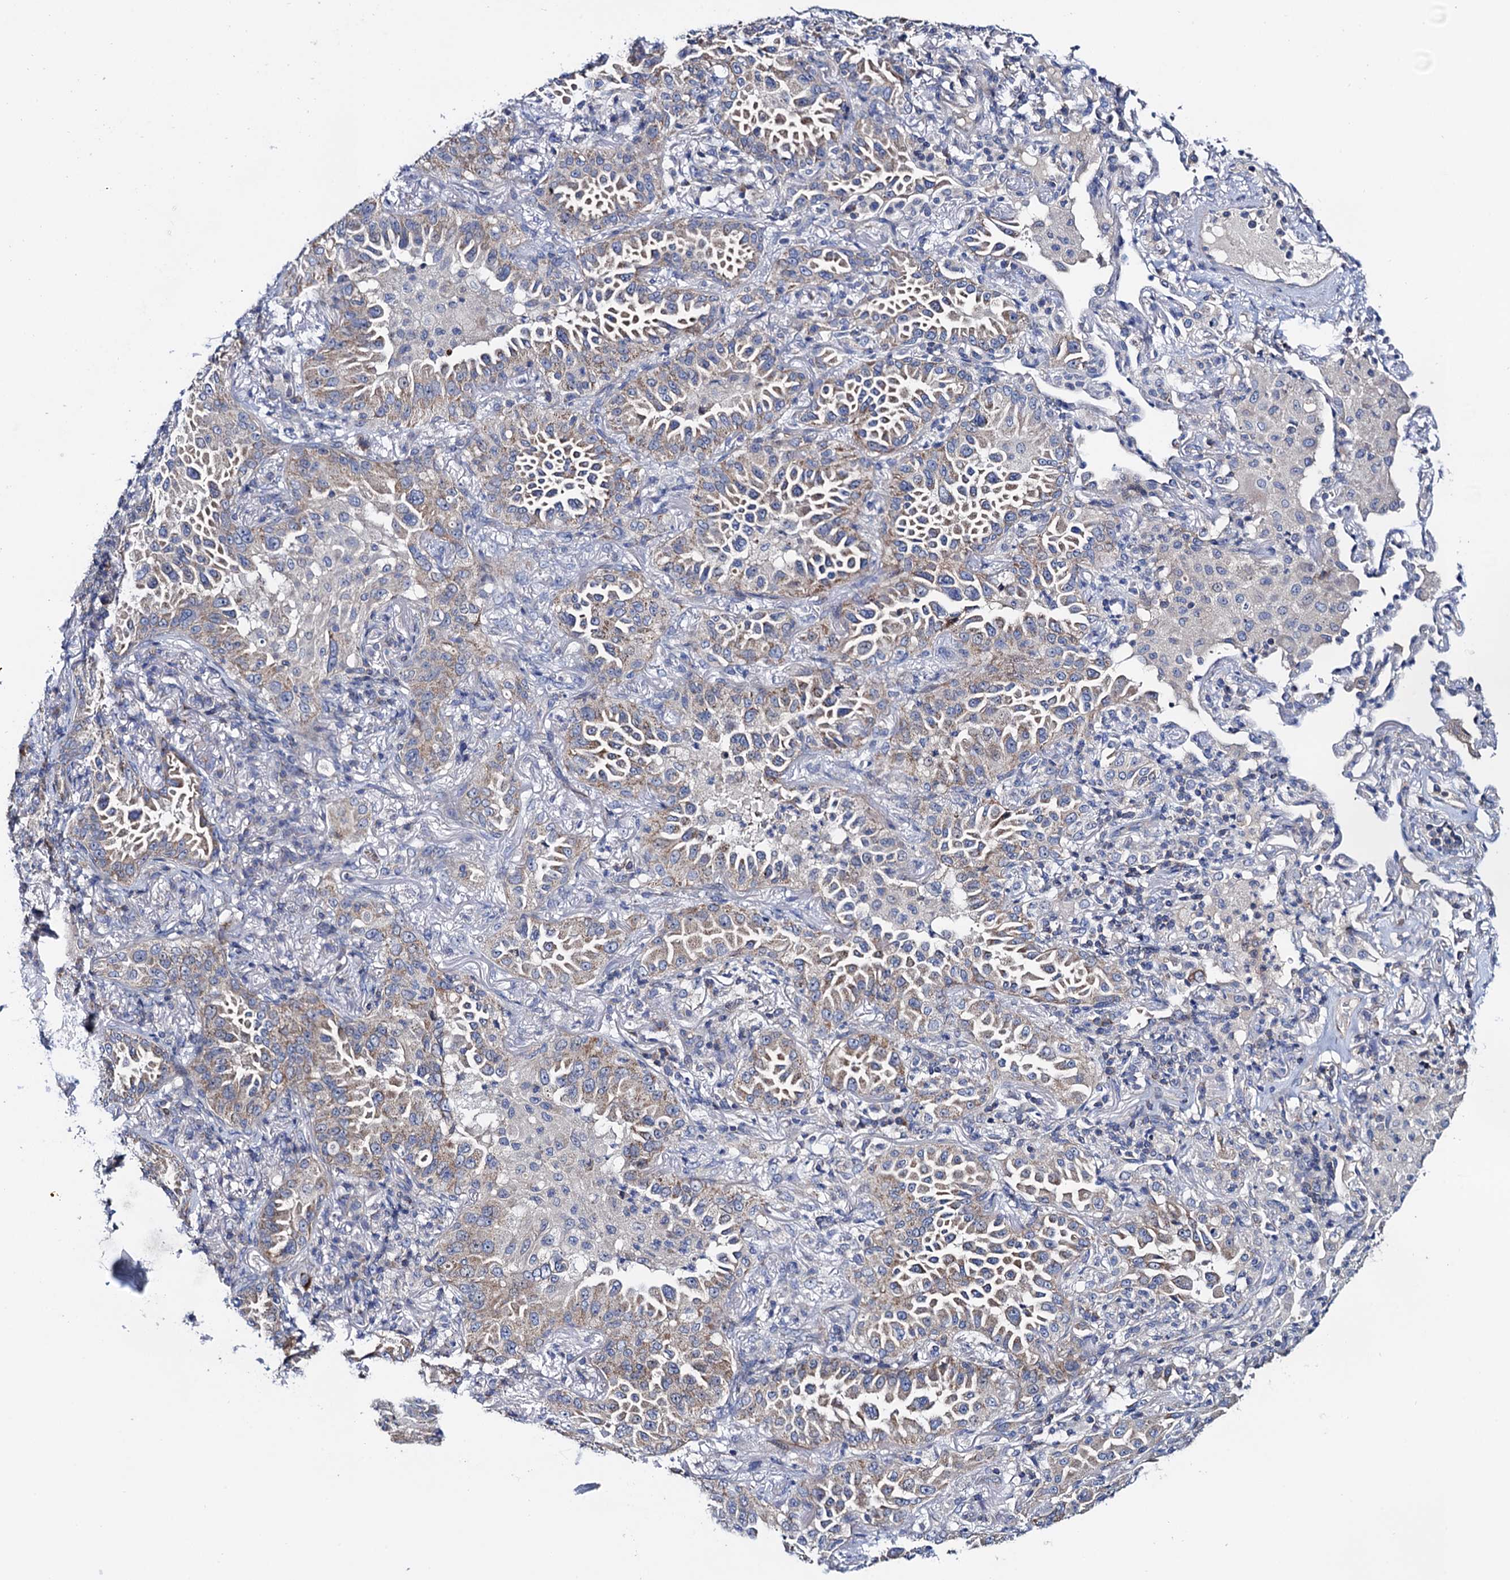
{"staining": {"intensity": "weak", "quantity": ">75%", "location": "cytoplasmic/membranous"}, "tissue": "lung cancer", "cell_type": "Tumor cells", "image_type": "cancer", "snomed": [{"axis": "morphology", "description": "Adenocarcinoma, NOS"}, {"axis": "topography", "description": "Lung"}], "caption": "Tumor cells demonstrate low levels of weak cytoplasmic/membranous positivity in about >75% of cells in lung cancer (adenocarcinoma).", "gene": "MRPL48", "patient": {"sex": "female", "age": 69}}